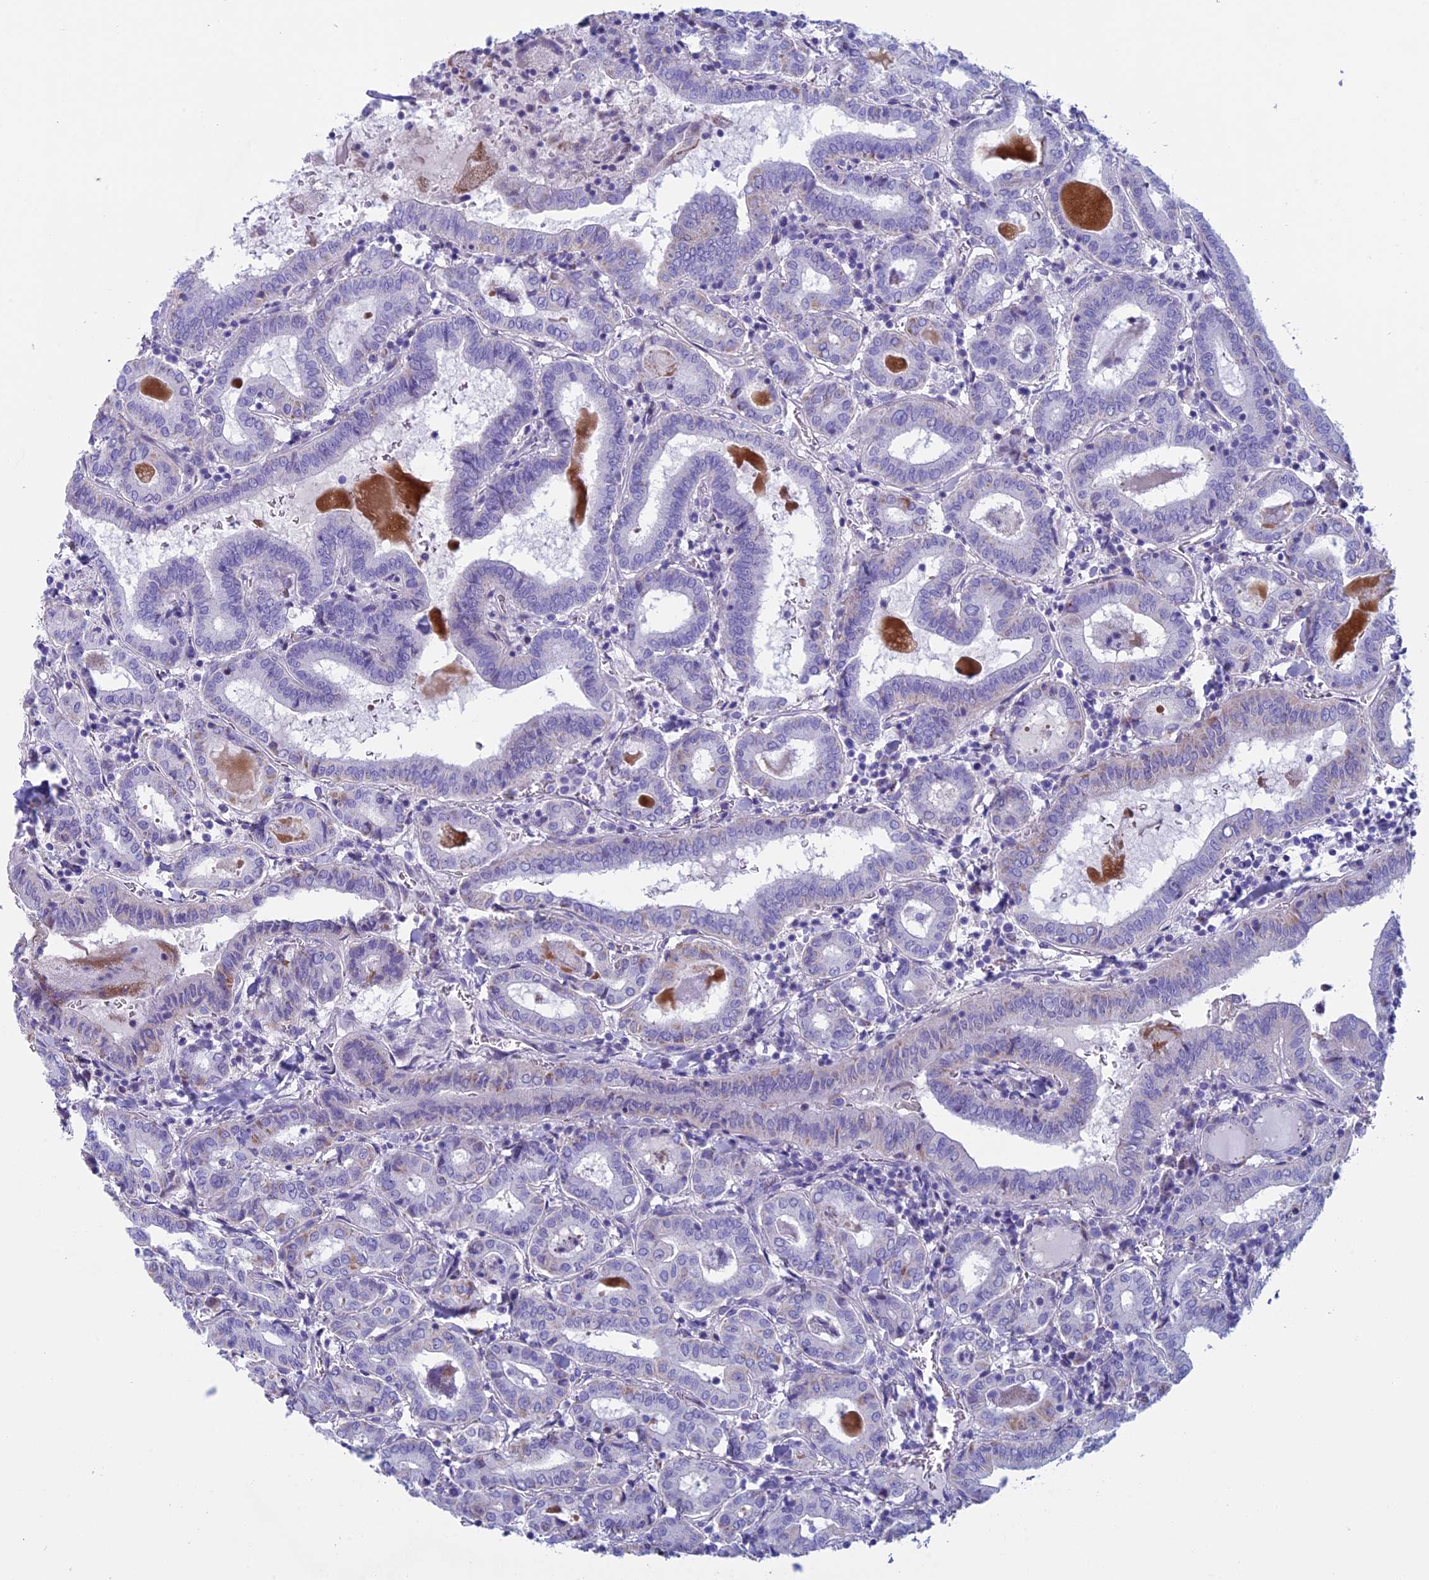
{"staining": {"intensity": "negative", "quantity": "none", "location": "none"}, "tissue": "thyroid cancer", "cell_type": "Tumor cells", "image_type": "cancer", "snomed": [{"axis": "morphology", "description": "Papillary adenocarcinoma, NOS"}, {"axis": "topography", "description": "Thyroid gland"}], "caption": "The micrograph demonstrates no staining of tumor cells in papillary adenocarcinoma (thyroid).", "gene": "ZNF563", "patient": {"sex": "female", "age": 72}}